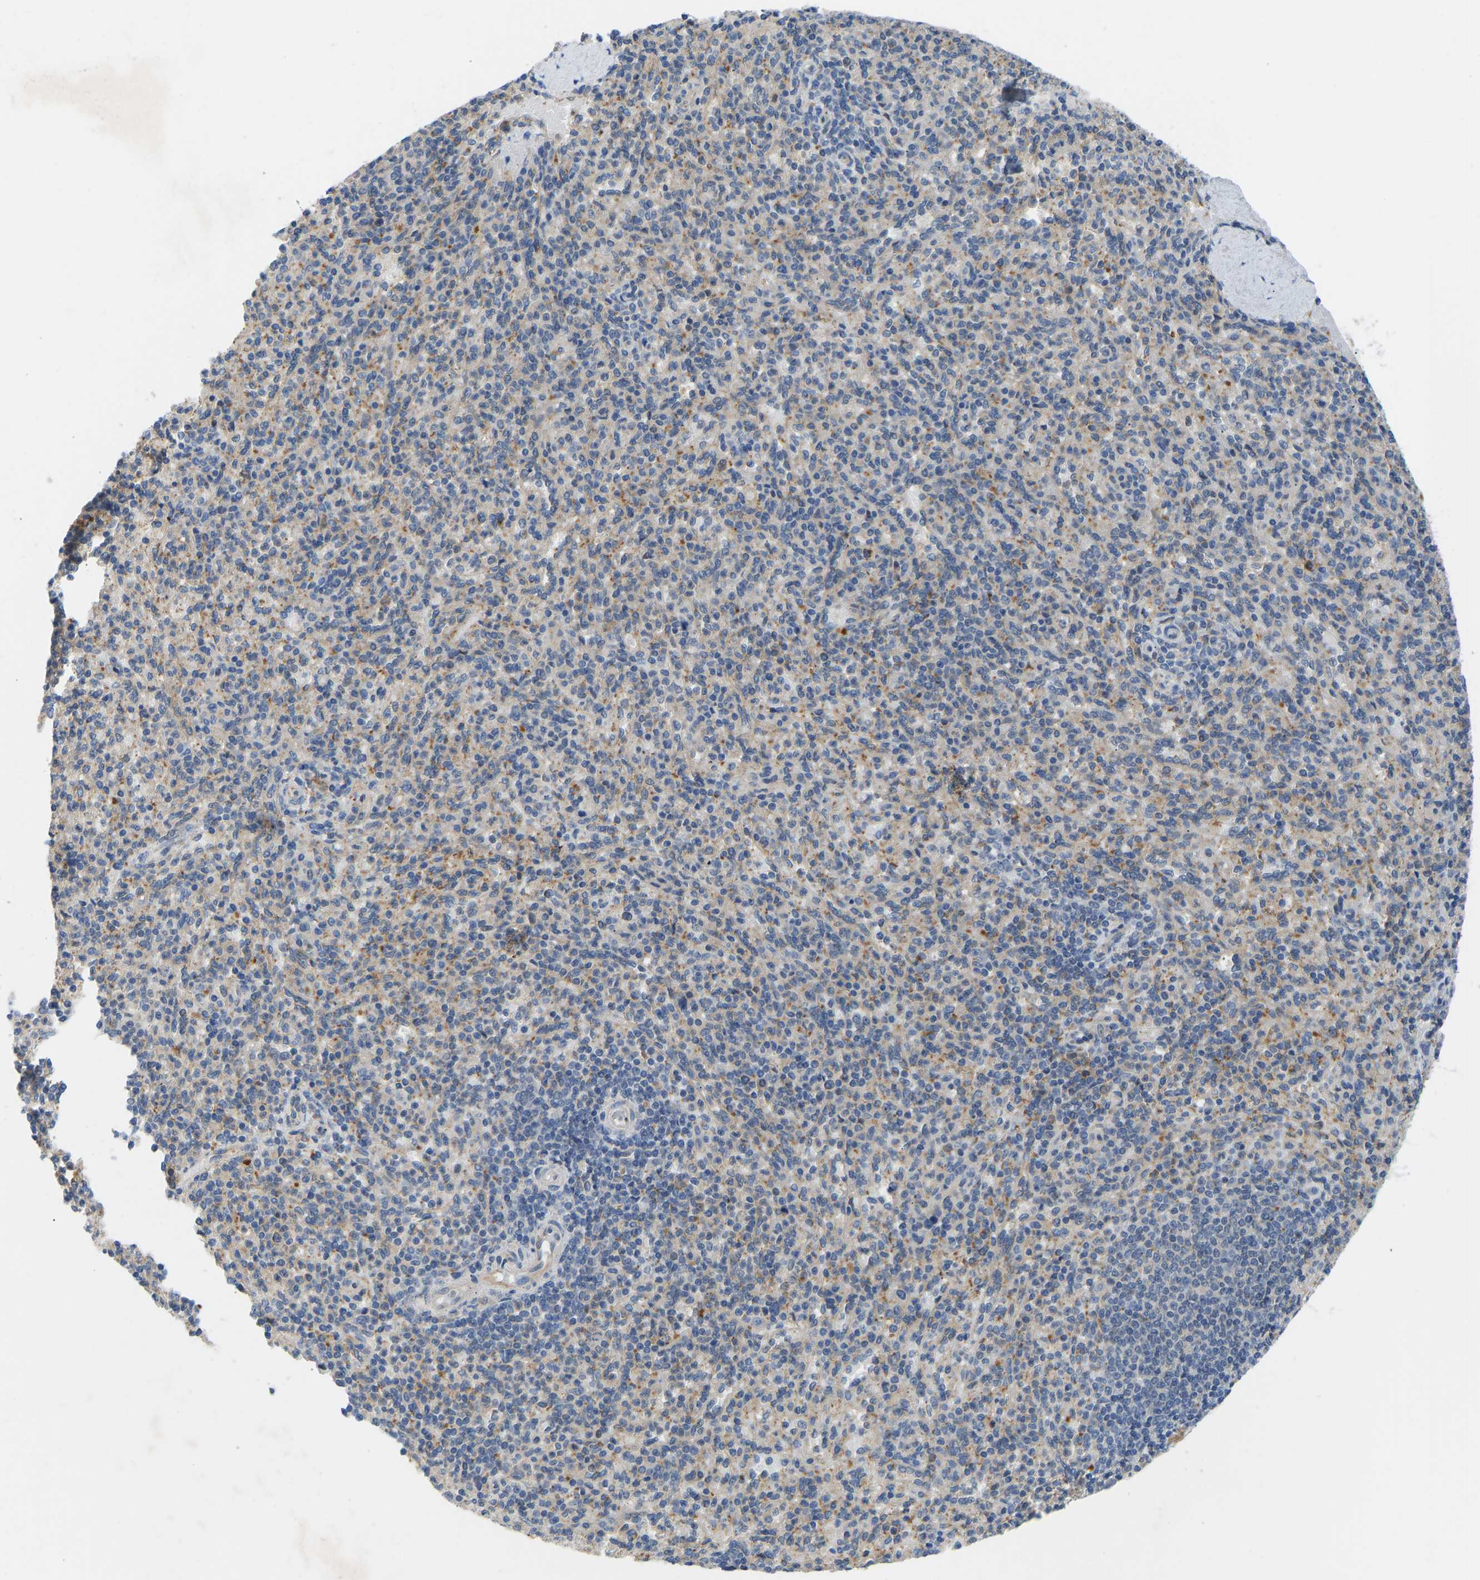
{"staining": {"intensity": "moderate", "quantity": "<25%", "location": "cytoplasmic/membranous"}, "tissue": "spleen", "cell_type": "Cells in red pulp", "image_type": "normal", "snomed": [{"axis": "morphology", "description": "Normal tissue, NOS"}, {"axis": "topography", "description": "Spleen"}], "caption": "Protein expression analysis of unremarkable human spleen reveals moderate cytoplasmic/membranous expression in about <25% of cells in red pulp. Immunohistochemistry (ihc) stains the protein in brown and the nuclei are stained blue.", "gene": "ZNF251", "patient": {"sex": "male", "age": 36}}